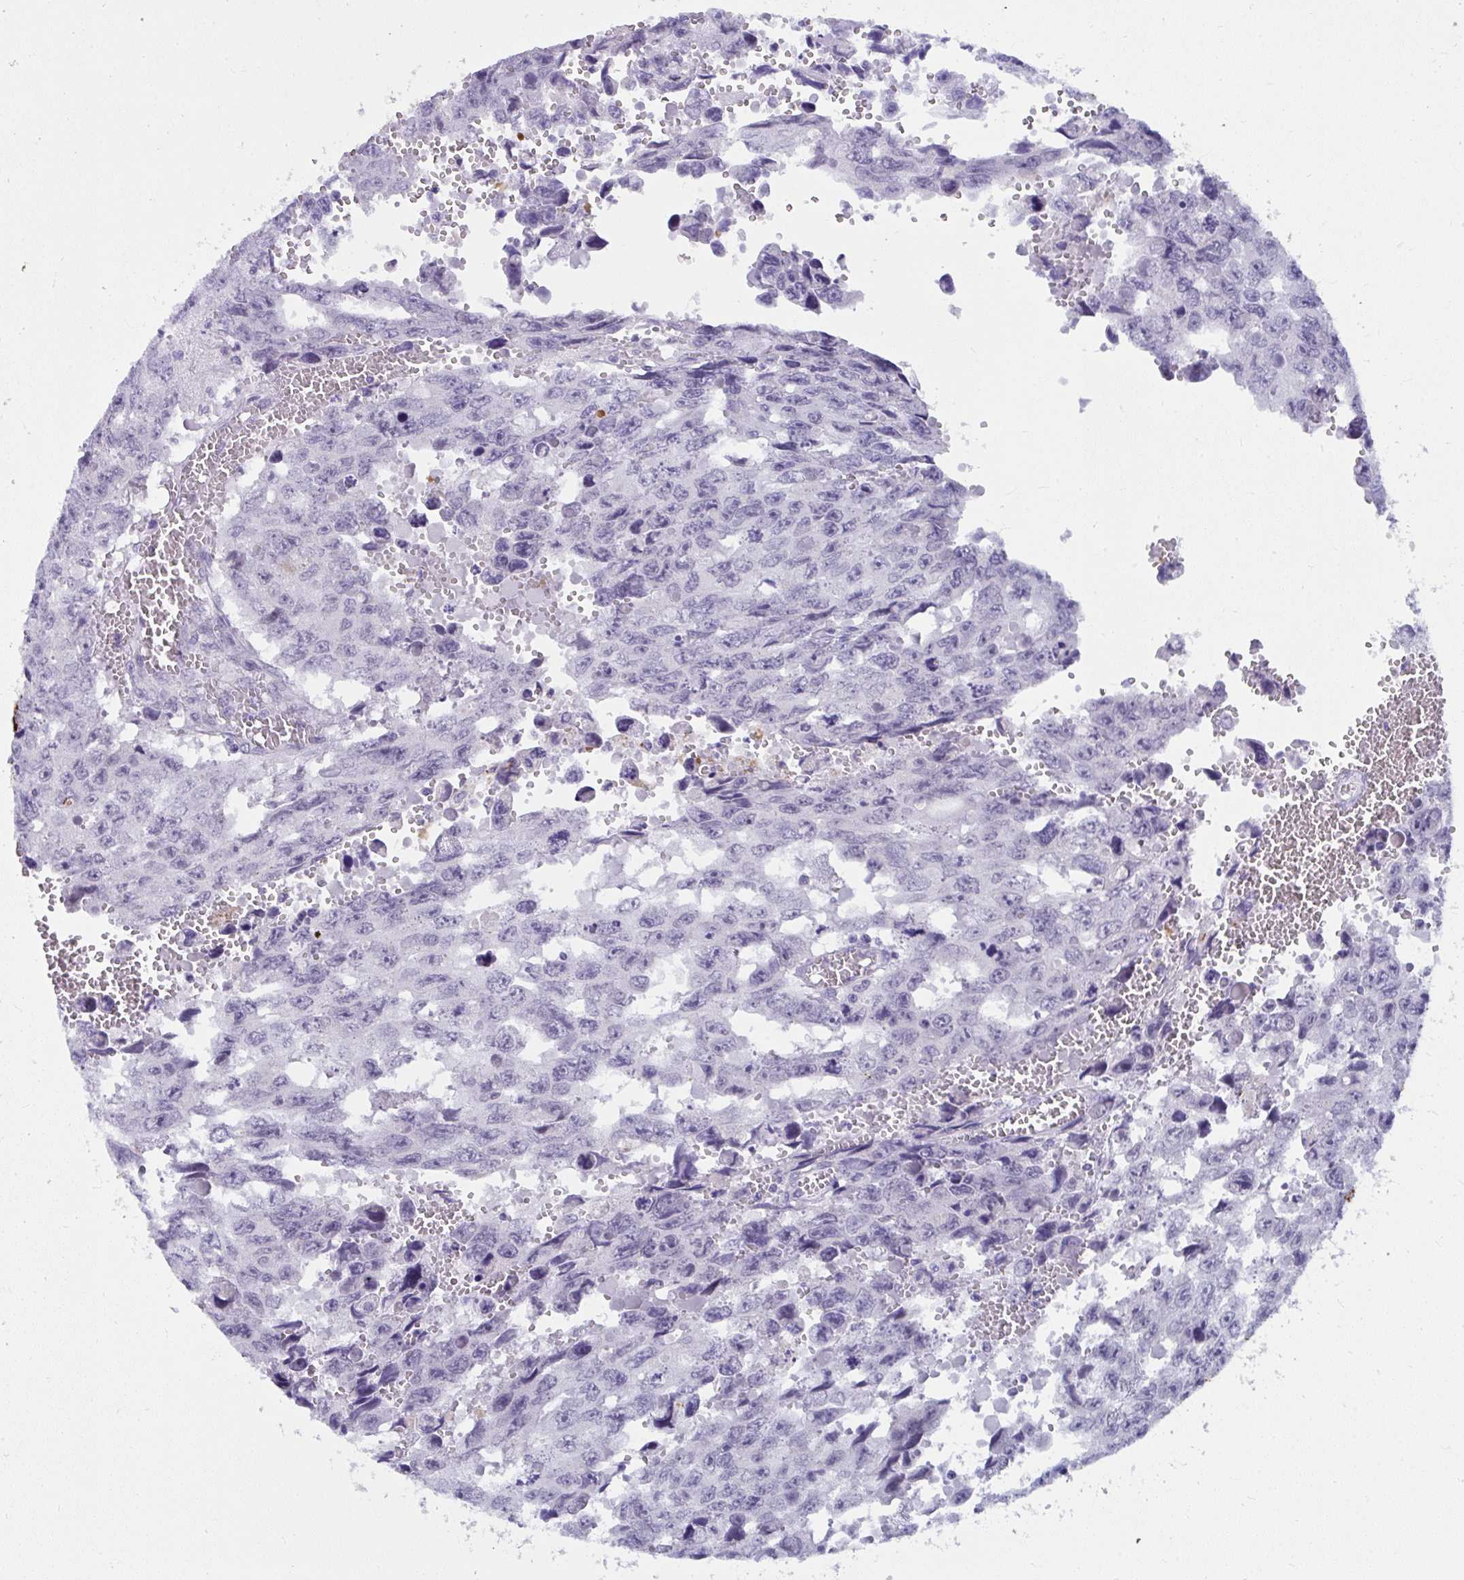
{"staining": {"intensity": "negative", "quantity": "none", "location": "none"}, "tissue": "testis cancer", "cell_type": "Tumor cells", "image_type": "cancer", "snomed": [{"axis": "morphology", "description": "Seminoma, NOS"}, {"axis": "topography", "description": "Testis"}], "caption": "An immunohistochemistry (IHC) image of testis cancer (seminoma) is shown. There is no staining in tumor cells of testis cancer (seminoma).", "gene": "UGT3A2", "patient": {"sex": "male", "age": 26}}